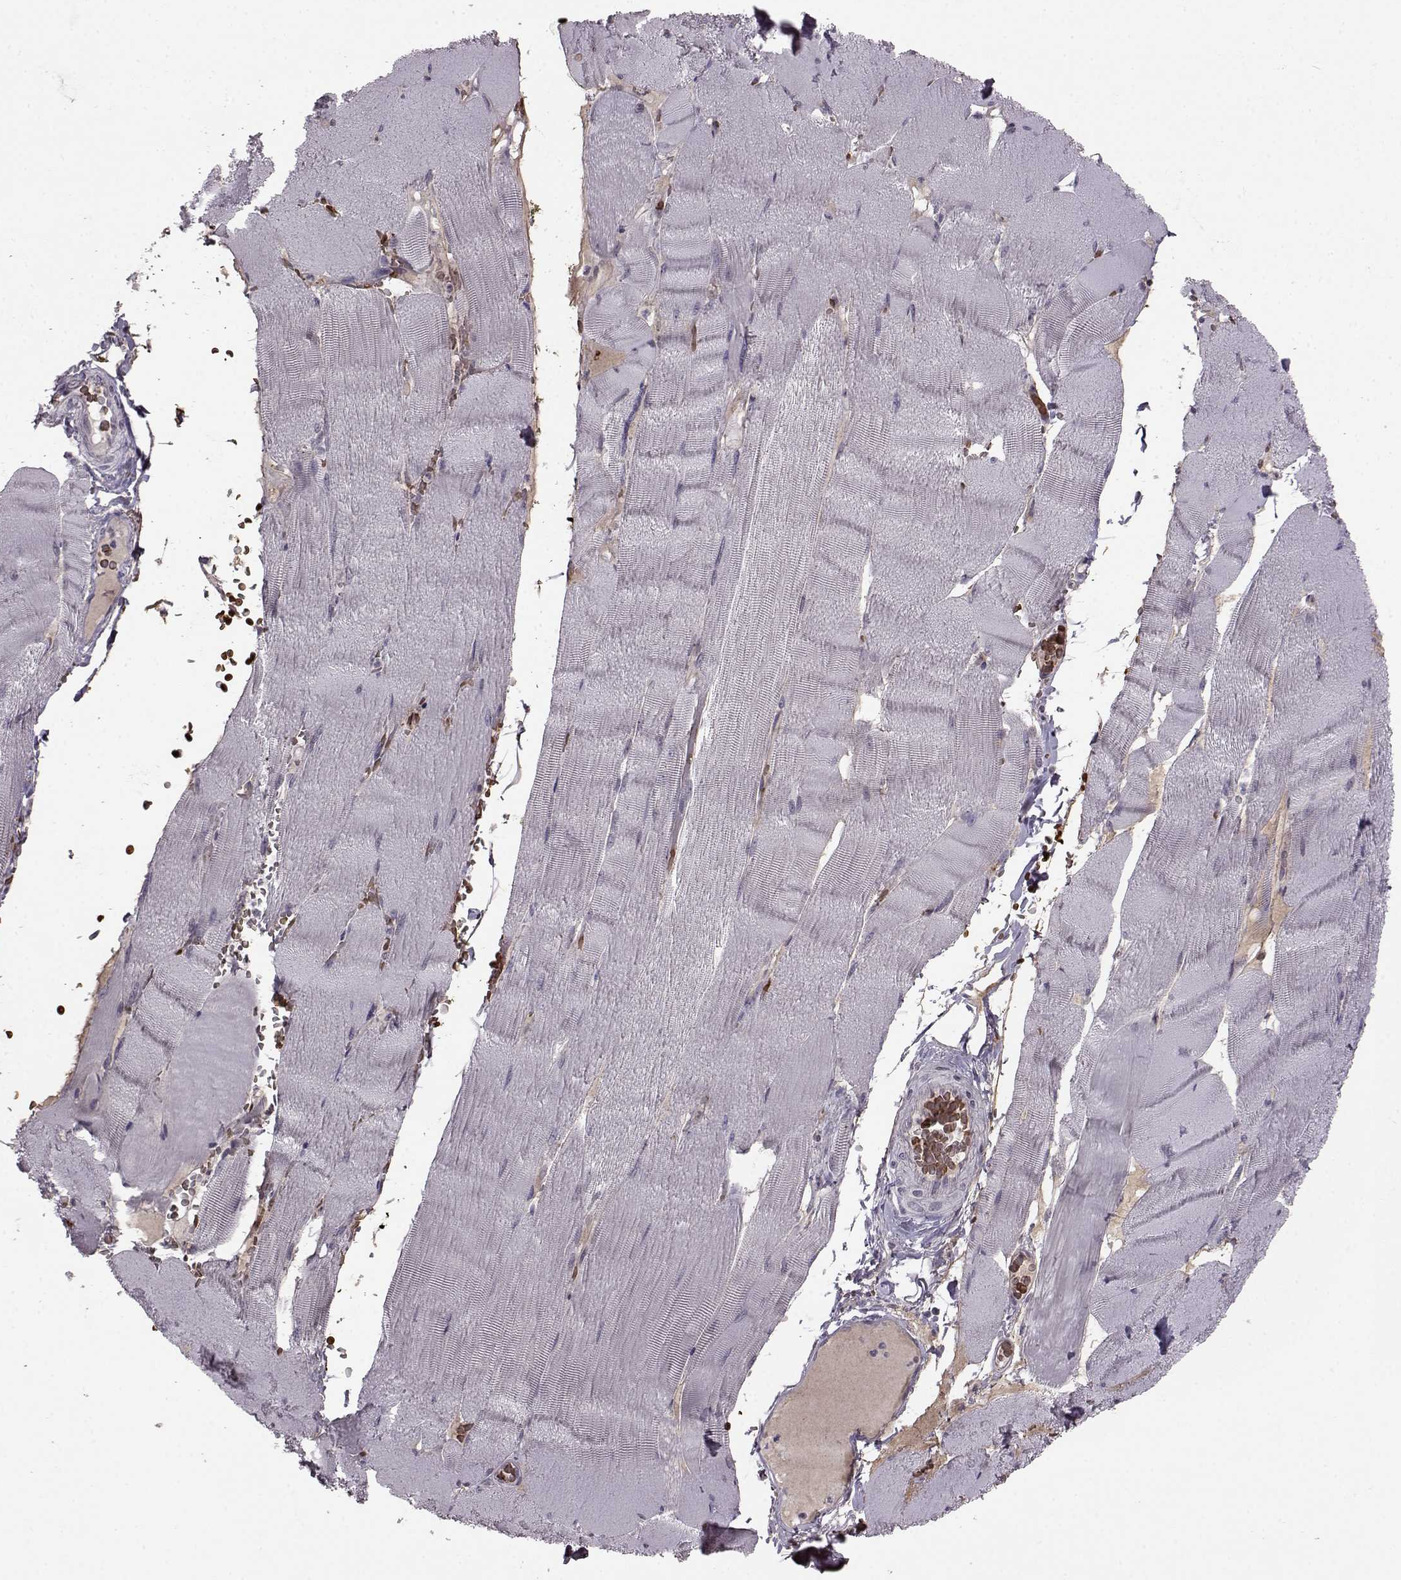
{"staining": {"intensity": "negative", "quantity": "none", "location": "none"}, "tissue": "skeletal muscle", "cell_type": "Myocytes", "image_type": "normal", "snomed": [{"axis": "morphology", "description": "Normal tissue, NOS"}, {"axis": "topography", "description": "Skeletal muscle"}], "caption": "IHC image of unremarkable human skeletal muscle stained for a protein (brown), which demonstrates no positivity in myocytes.", "gene": "PROP1", "patient": {"sex": "male", "age": 56}}